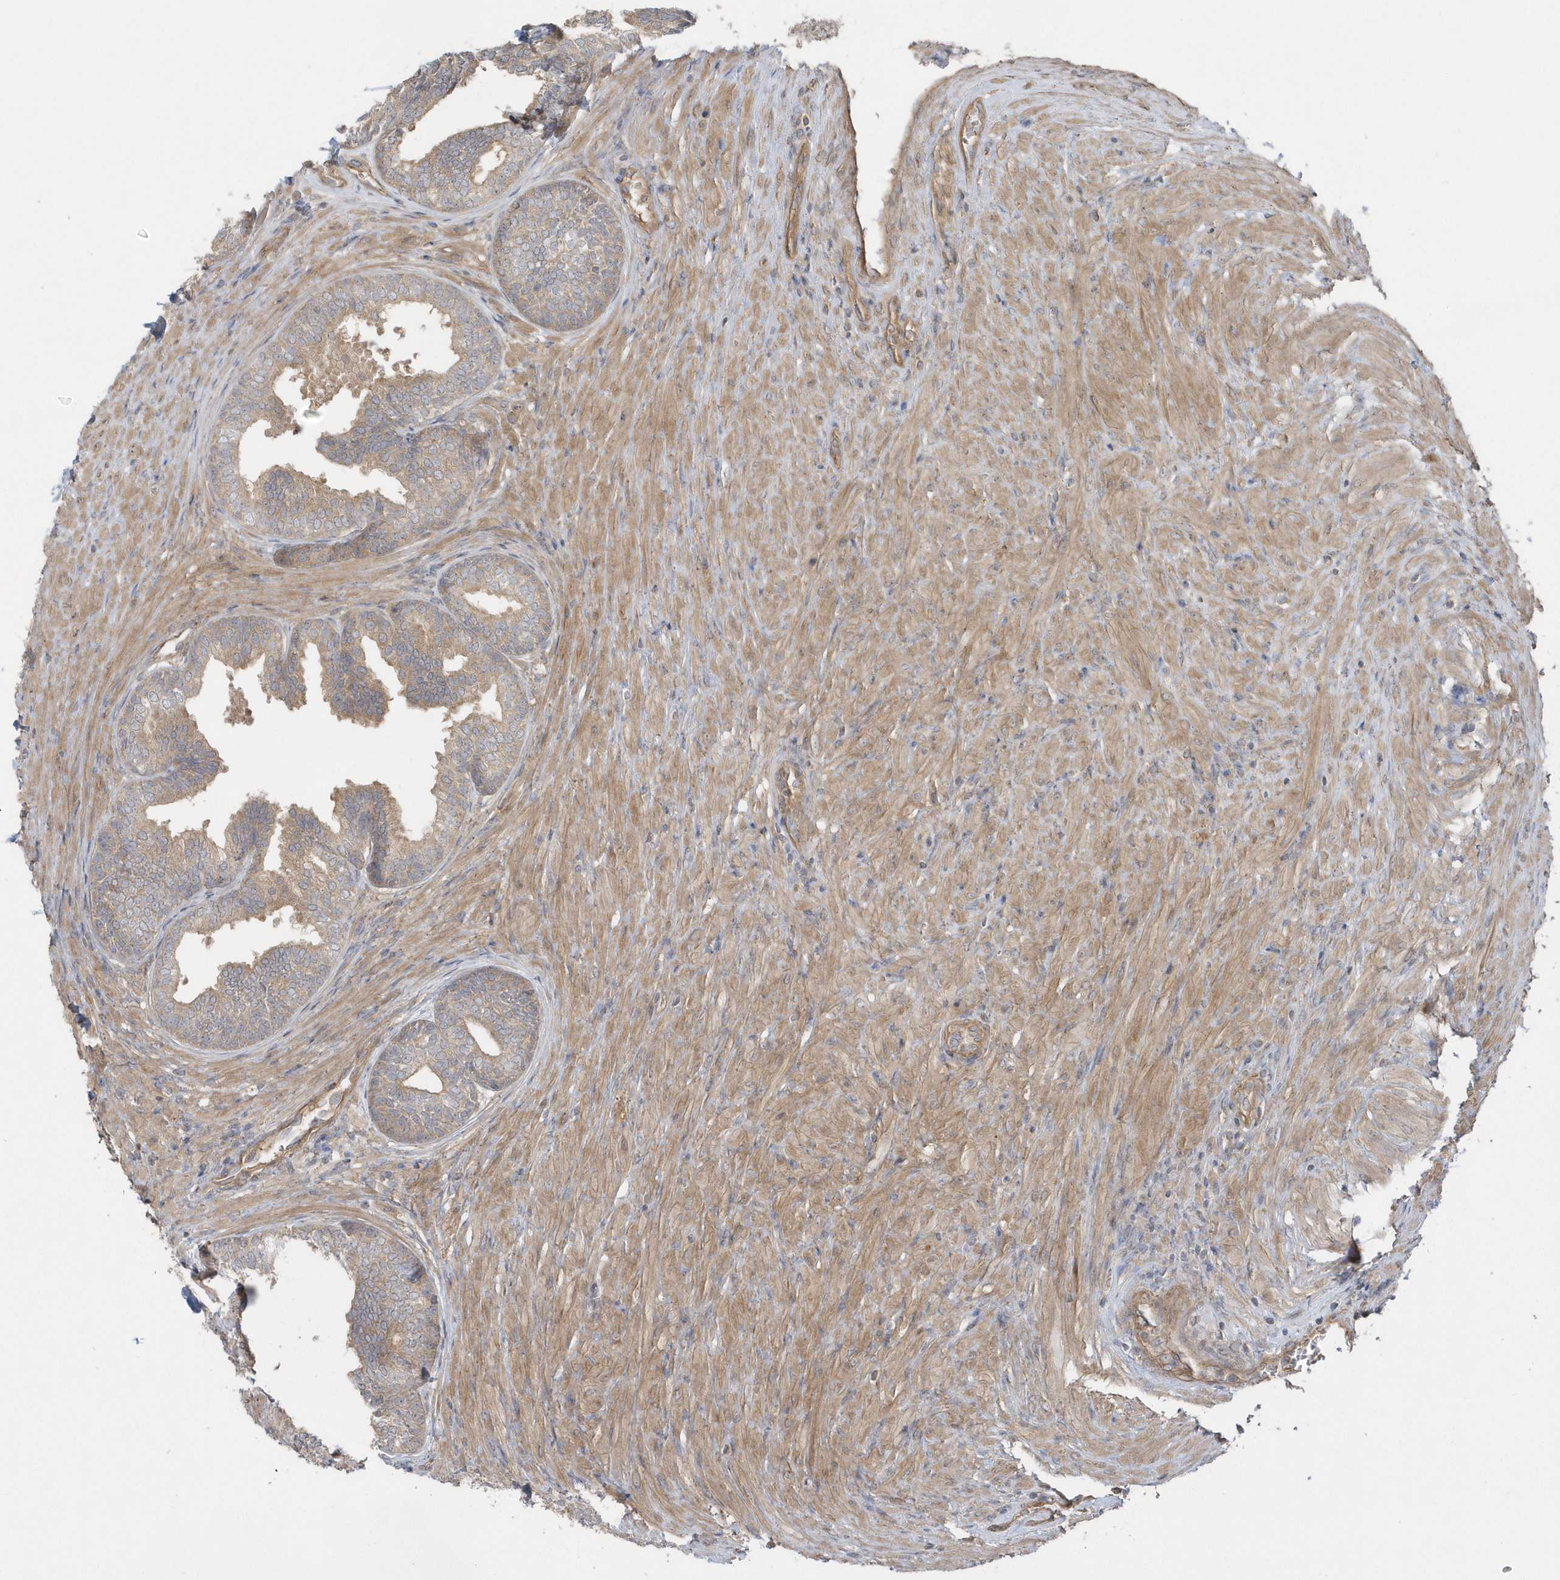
{"staining": {"intensity": "weak", "quantity": "25%-75%", "location": "cytoplasmic/membranous"}, "tissue": "prostate", "cell_type": "Glandular cells", "image_type": "normal", "snomed": [{"axis": "morphology", "description": "Normal tissue, NOS"}, {"axis": "topography", "description": "Prostate"}], "caption": "Prostate stained with DAB IHC exhibits low levels of weak cytoplasmic/membranous positivity in about 25%-75% of glandular cells. (Brightfield microscopy of DAB IHC at high magnification).", "gene": "ACTR1A", "patient": {"sex": "male", "age": 76}}